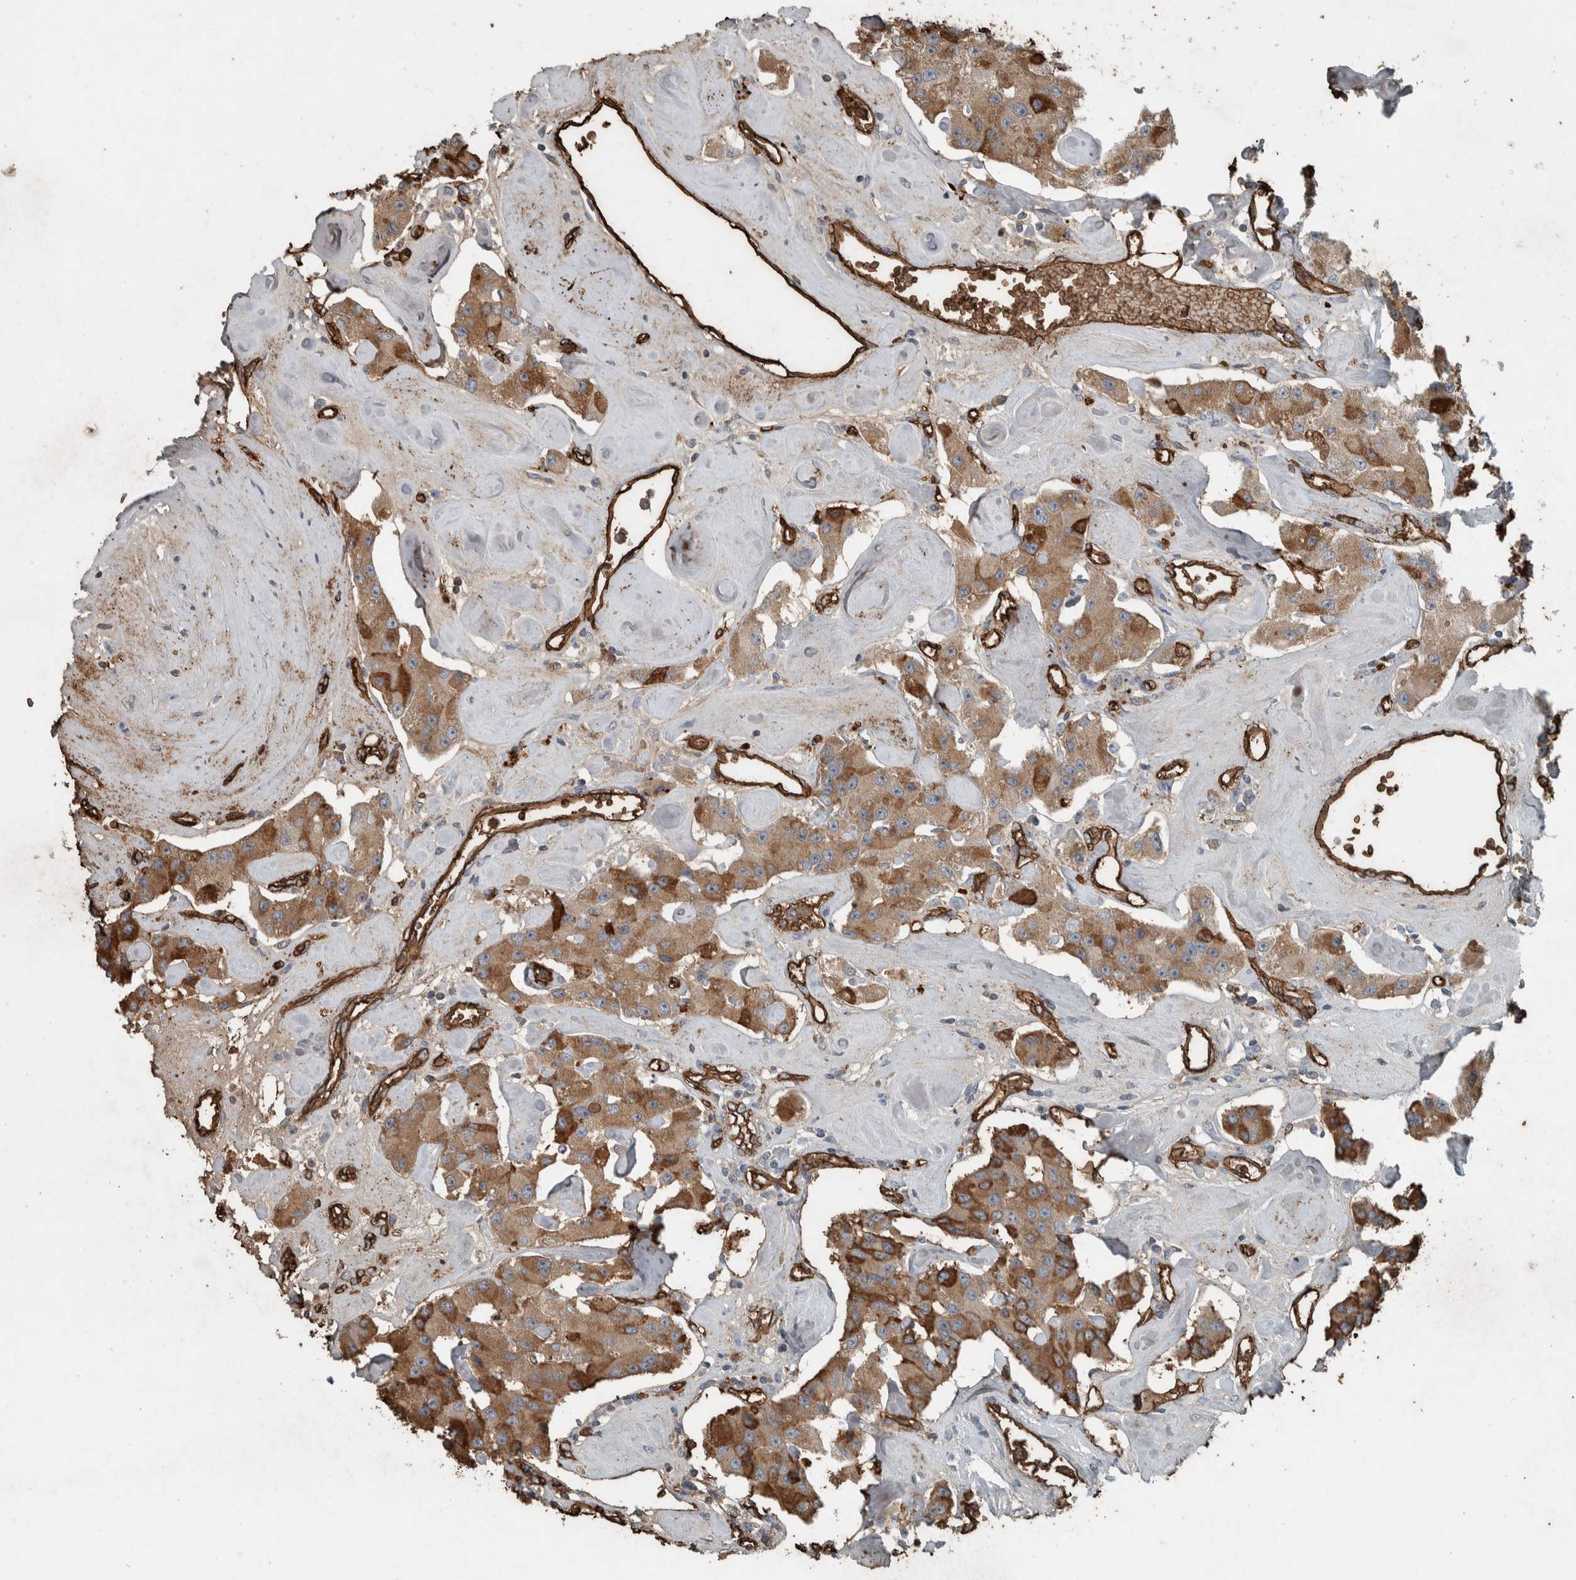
{"staining": {"intensity": "moderate", "quantity": ">75%", "location": "cytoplasmic/membranous"}, "tissue": "carcinoid", "cell_type": "Tumor cells", "image_type": "cancer", "snomed": [{"axis": "morphology", "description": "Carcinoid, malignant, NOS"}, {"axis": "topography", "description": "Pancreas"}], "caption": "A high-resolution micrograph shows immunohistochemistry staining of malignant carcinoid, which demonstrates moderate cytoplasmic/membranous positivity in approximately >75% of tumor cells. (DAB IHC, brown staining for protein, blue staining for nuclei).", "gene": "LBP", "patient": {"sex": "male", "age": 41}}